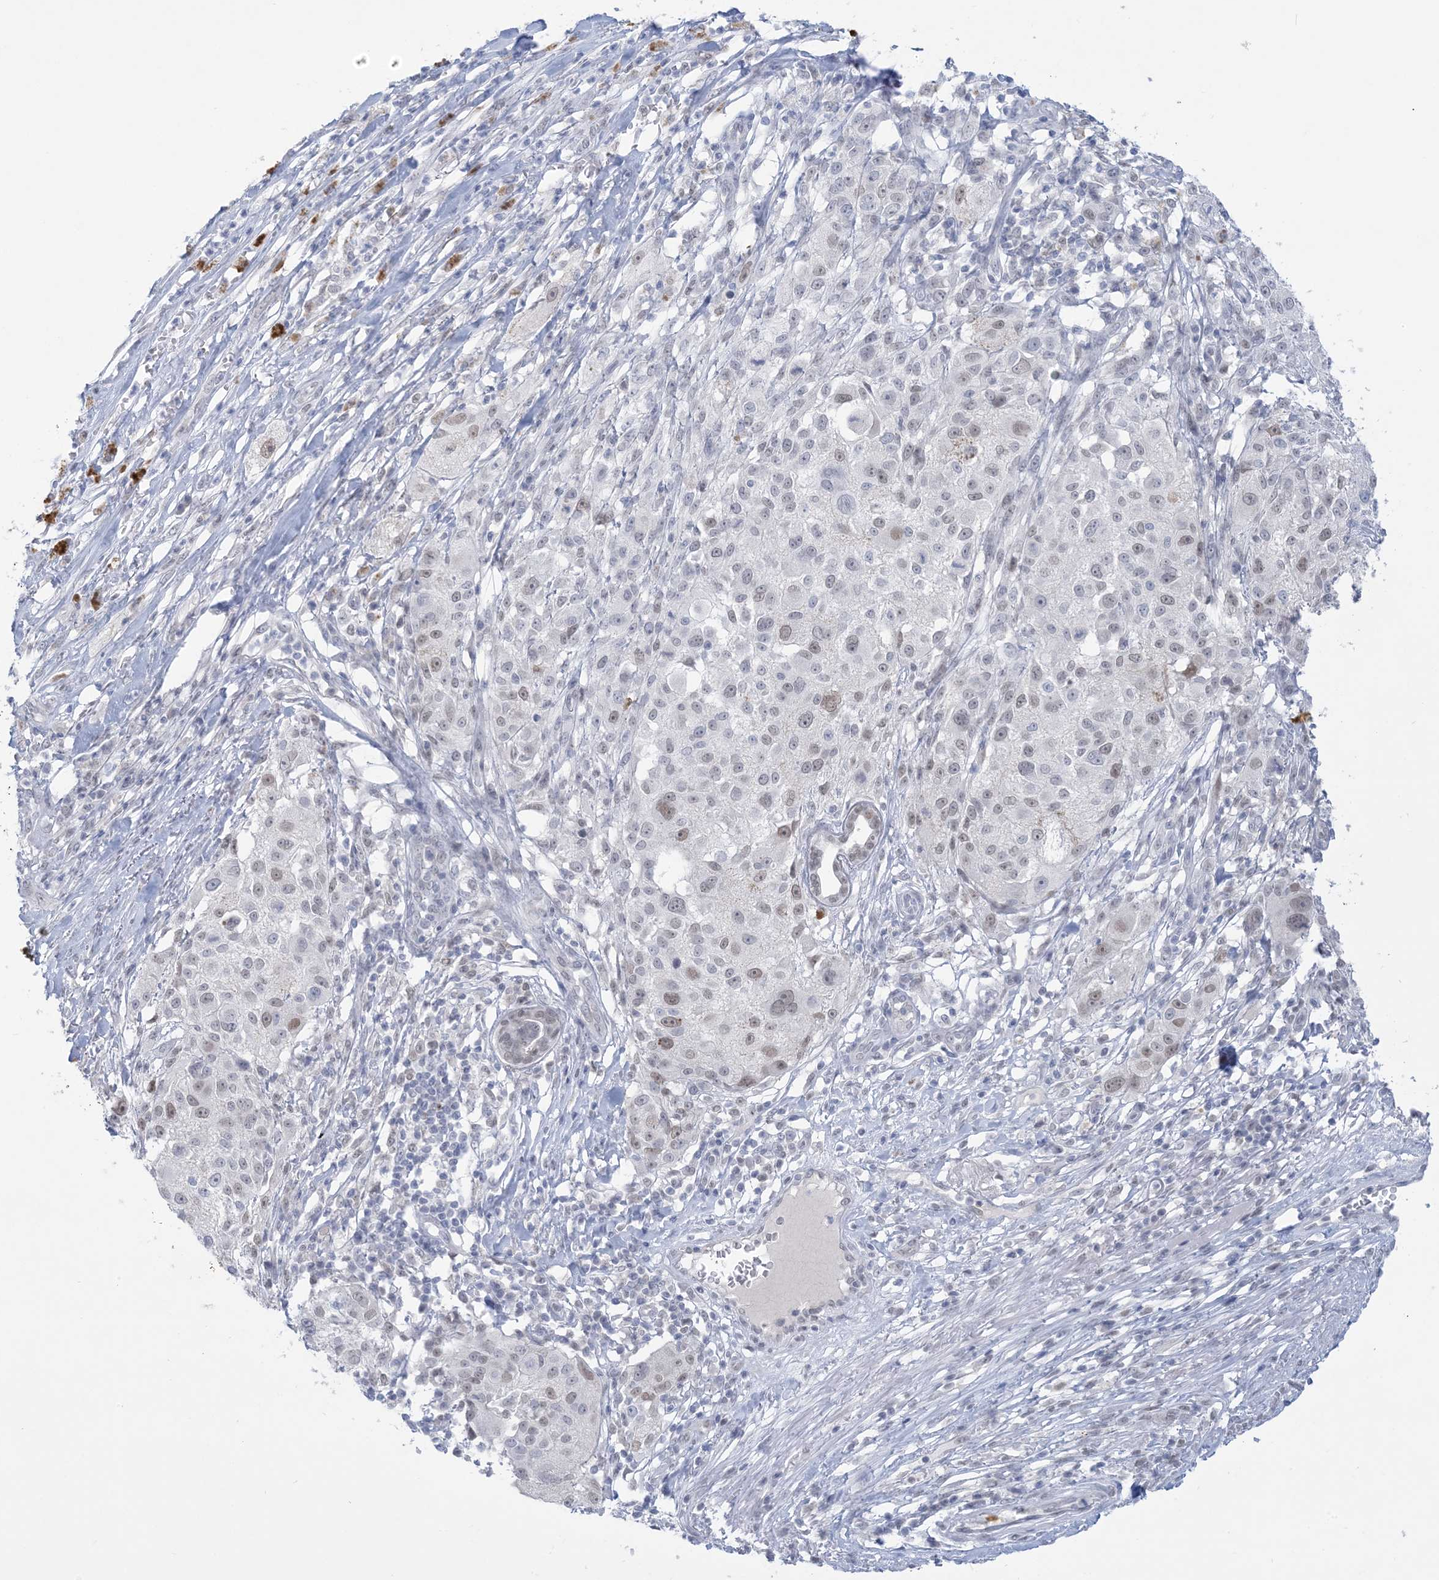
{"staining": {"intensity": "weak", "quantity": "<25%", "location": "nuclear"}, "tissue": "melanoma", "cell_type": "Tumor cells", "image_type": "cancer", "snomed": [{"axis": "morphology", "description": "Necrosis, NOS"}, {"axis": "morphology", "description": "Malignant melanoma, NOS"}, {"axis": "topography", "description": "Skin"}], "caption": "The immunohistochemistry photomicrograph has no significant staining in tumor cells of melanoma tissue.", "gene": "HOMEZ", "patient": {"sex": "female", "age": 87}}